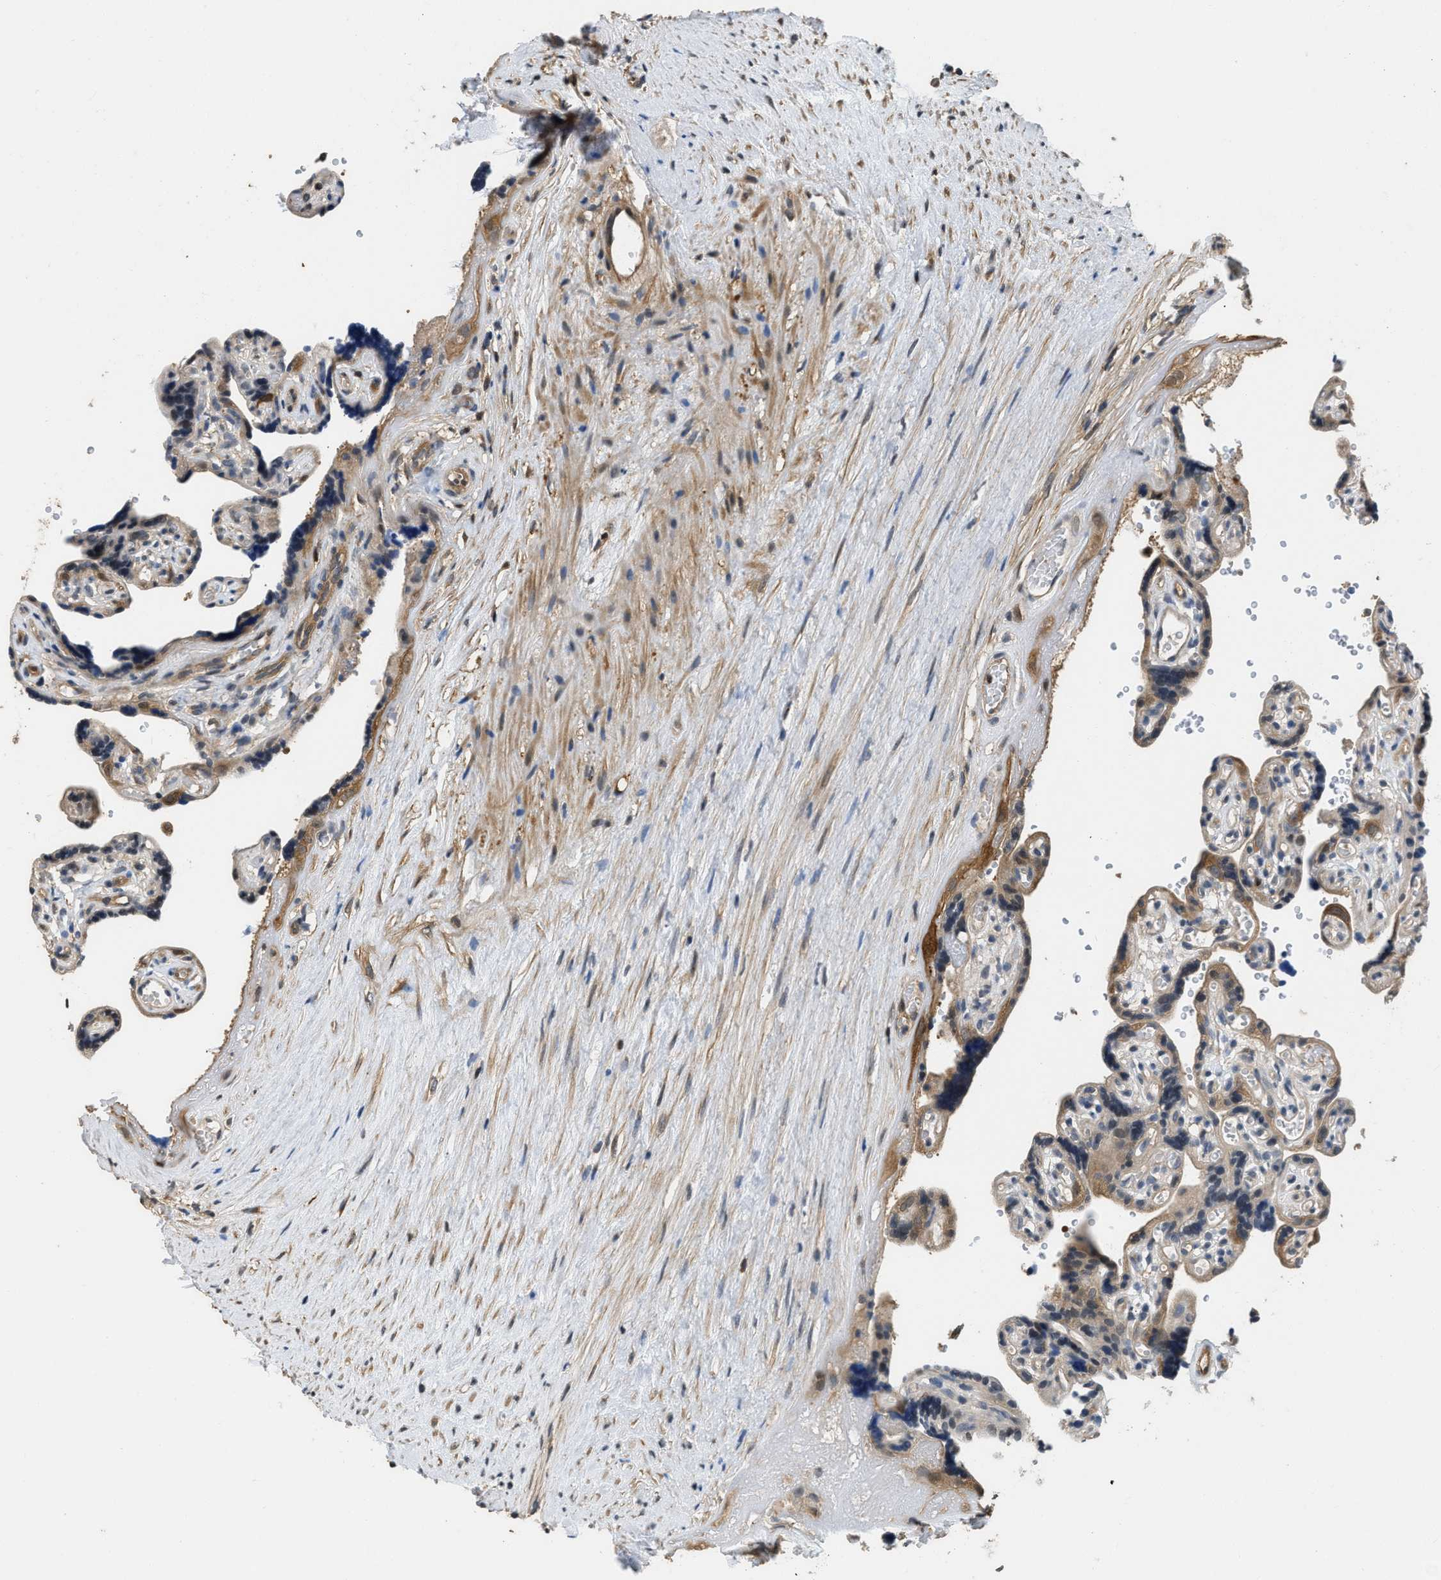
{"staining": {"intensity": "moderate", "quantity": "25%-75%", "location": "cytoplasmic/membranous,nuclear"}, "tissue": "placenta", "cell_type": "Decidual cells", "image_type": "normal", "snomed": [{"axis": "morphology", "description": "Normal tissue, NOS"}, {"axis": "topography", "description": "Placenta"}], "caption": "IHC micrograph of unremarkable placenta: human placenta stained using immunohistochemistry exhibits medium levels of moderate protein expression localized specifically in the cytoplasmic/membranous,nuclear of decidual cells, appearing as a cytoplasmic/membranous,nuclear brown color.", "gene": "TES", "patient": {"sex": "female", "age": 30}}